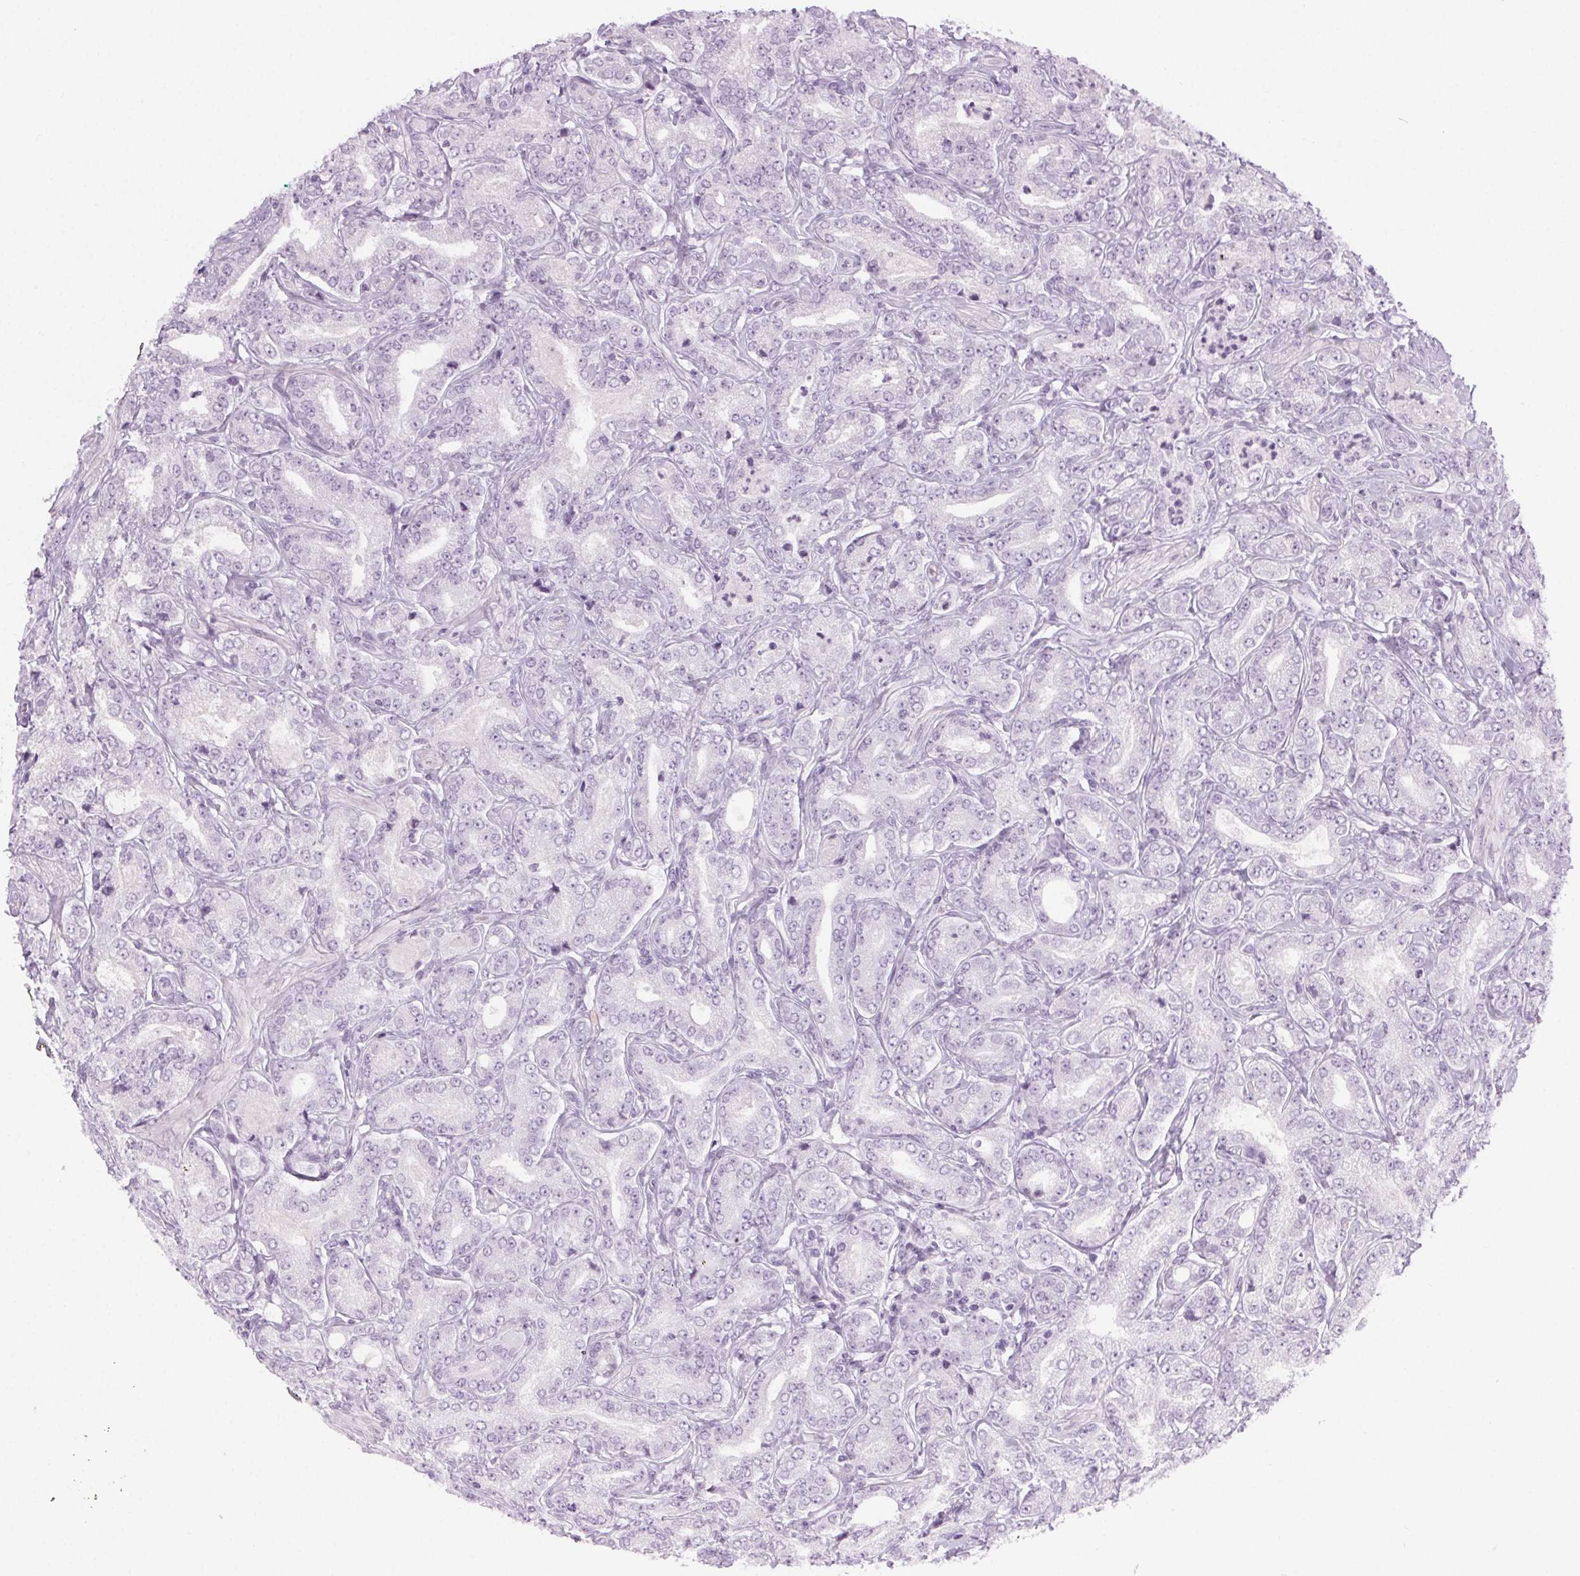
{"staining": {"intensity": "negative", "quantity": "none", "location": "none"}, "tissue": "prostate cancer", "cell_type": "Tumor cells", "image_type": "cancer", "snomed": [{"axis": "morphology", "description": "Adenocarcinoma, NOS"}, {"axis": "topography", "description": "Prostate"}], "caption": "Tumor cells show no significant staining in prostate cancer (adenocarcinoma).", "gene": "LRP2", "patient": {"sex": "male", "age": 64}}